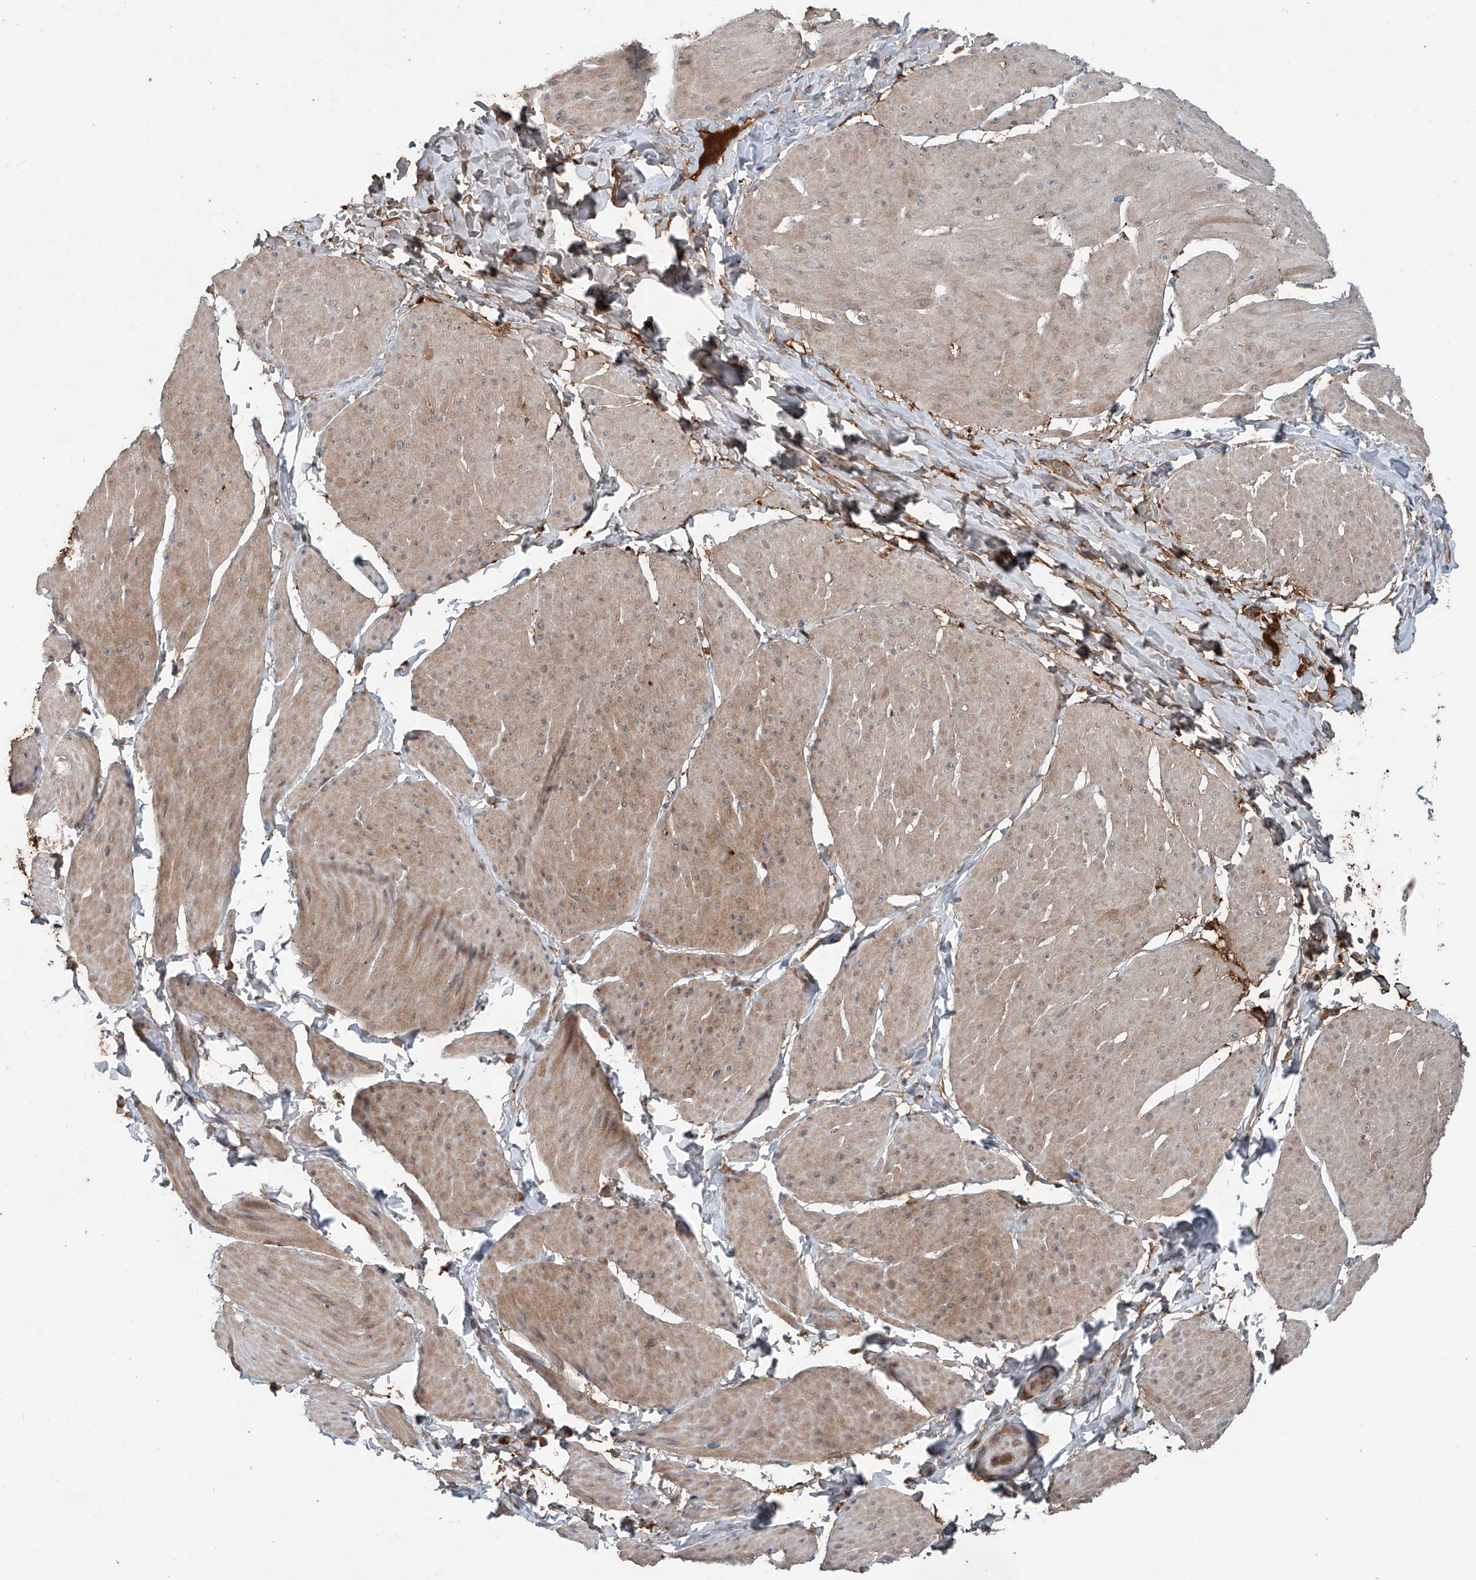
{"staining": {"intensity": "weak", "quantity": ">75%", "location": "cytoplasmic/membranous"}, "tissue": "smooth muscle", "cell_type": "Smooth muscle cells", "image_type": "normal", "snomed": [{"axis": "morphology", "description": "Urothelial carcinoma, High grade"}, {"axis": "topography", "description": "Urinary bladder"}], "caption": "IHC micrograph of benign smooth muscle: human smooth muscle stained using immunohistochemistry (IHC) reveals low levels of weak protein expression localized specifically in the cytoplasmic/membranous of smooth muscle cells, appearing as a cytoplasmic/membranous brown color.", "gene": "ADAM23", "patient": {"sex": "male", "age": 46}}